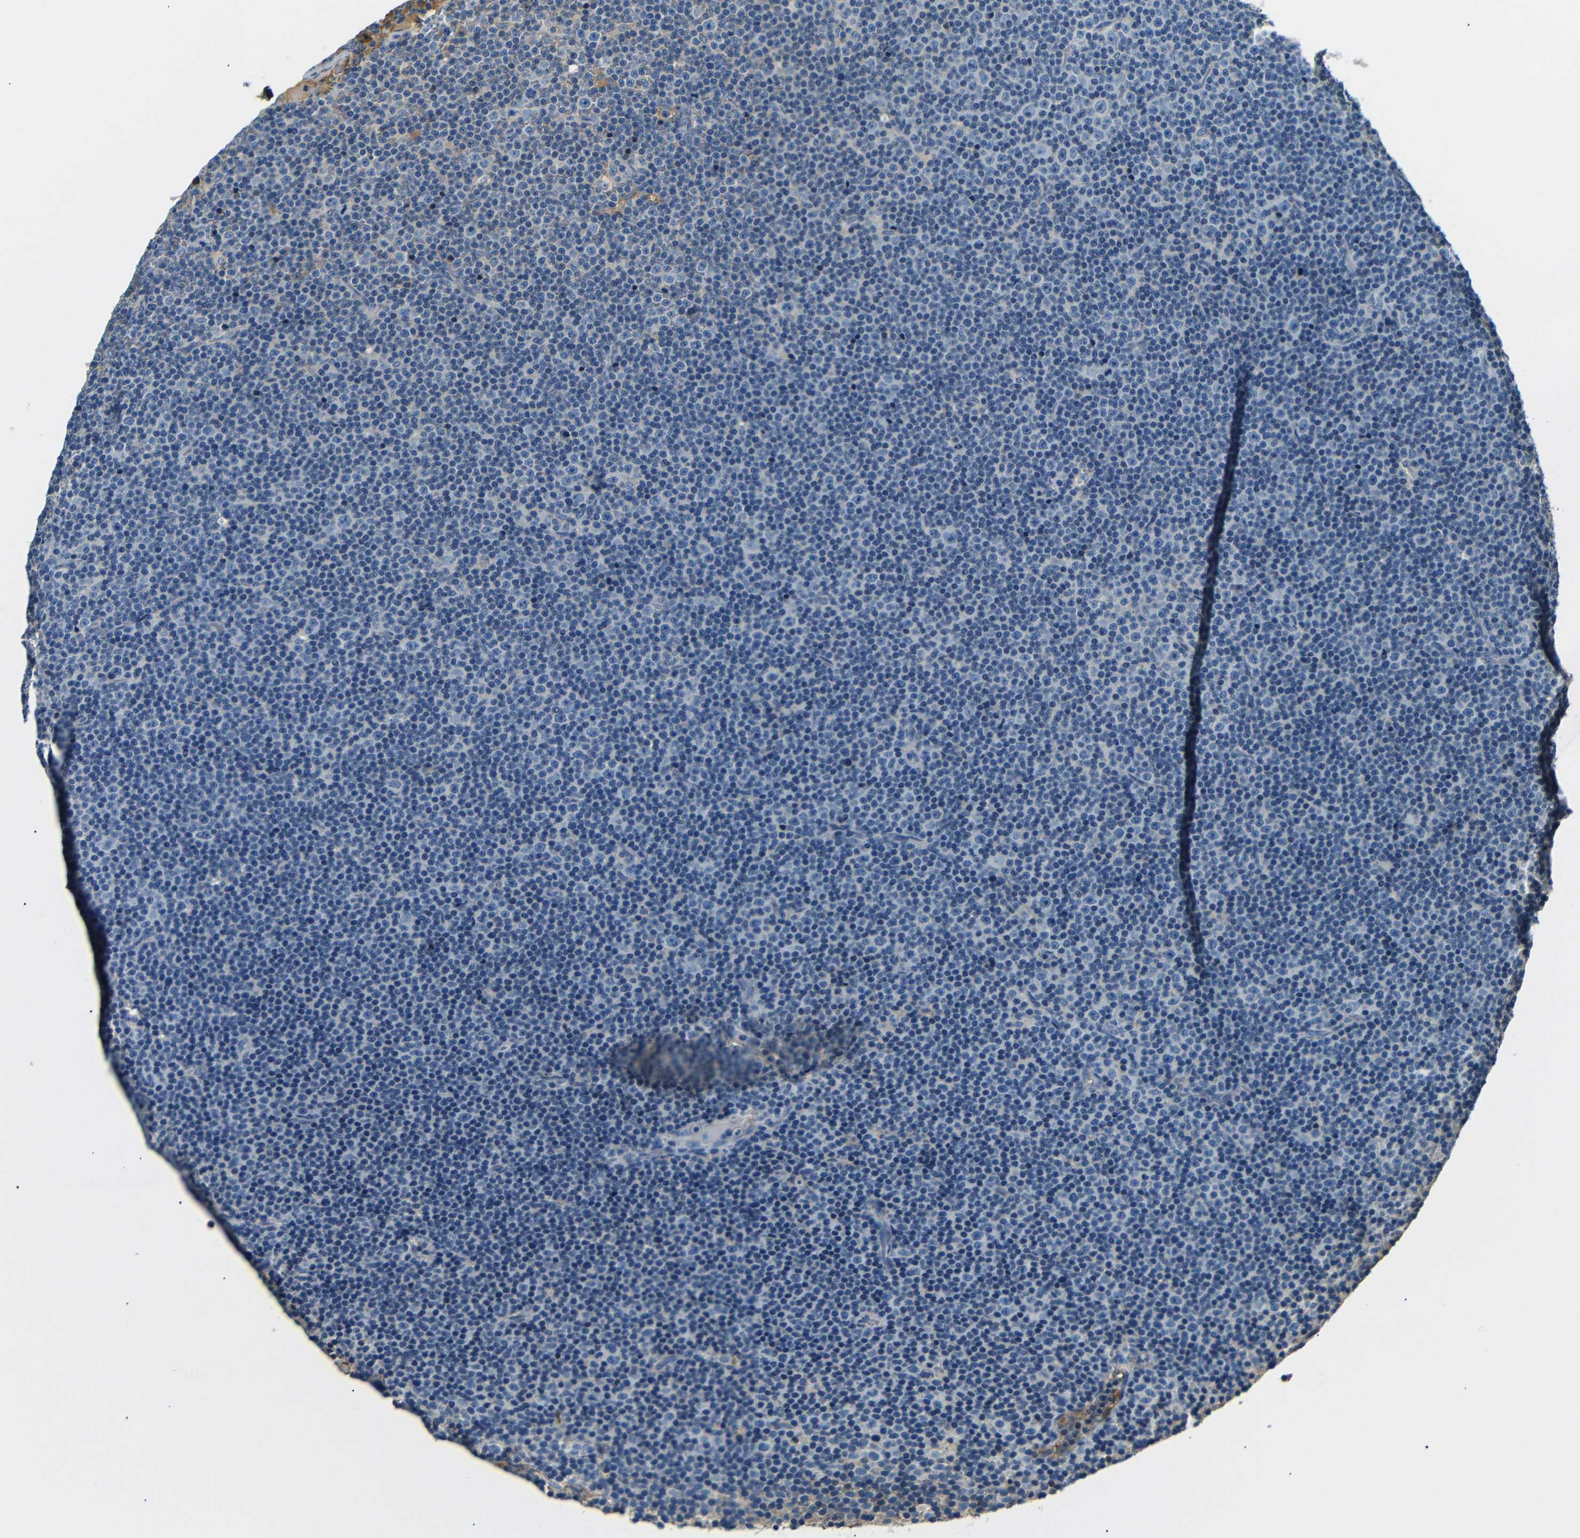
{"staining": {"intensity": "negative", "quantity": "none", "location": "none"}, "tissue": "lymphoma", "cell_type": "Tumor cells", "image_type": "cancer", "snomed": [{"axis": "morphology", "description": "Malignant lymphoma, non-Hodgkin's type, Low grade"}, {"axis": "topography", "description": "Lymph node"}], "caption": "This is an immunohistochemistry (IHC) photomicrograph of human malignant lymphoma, non-Hodgkin's type (low-grade). There is no positivity in tumor cells.", "gene": "LHCGR", "patient": {"sex": "female", "age": 67}}